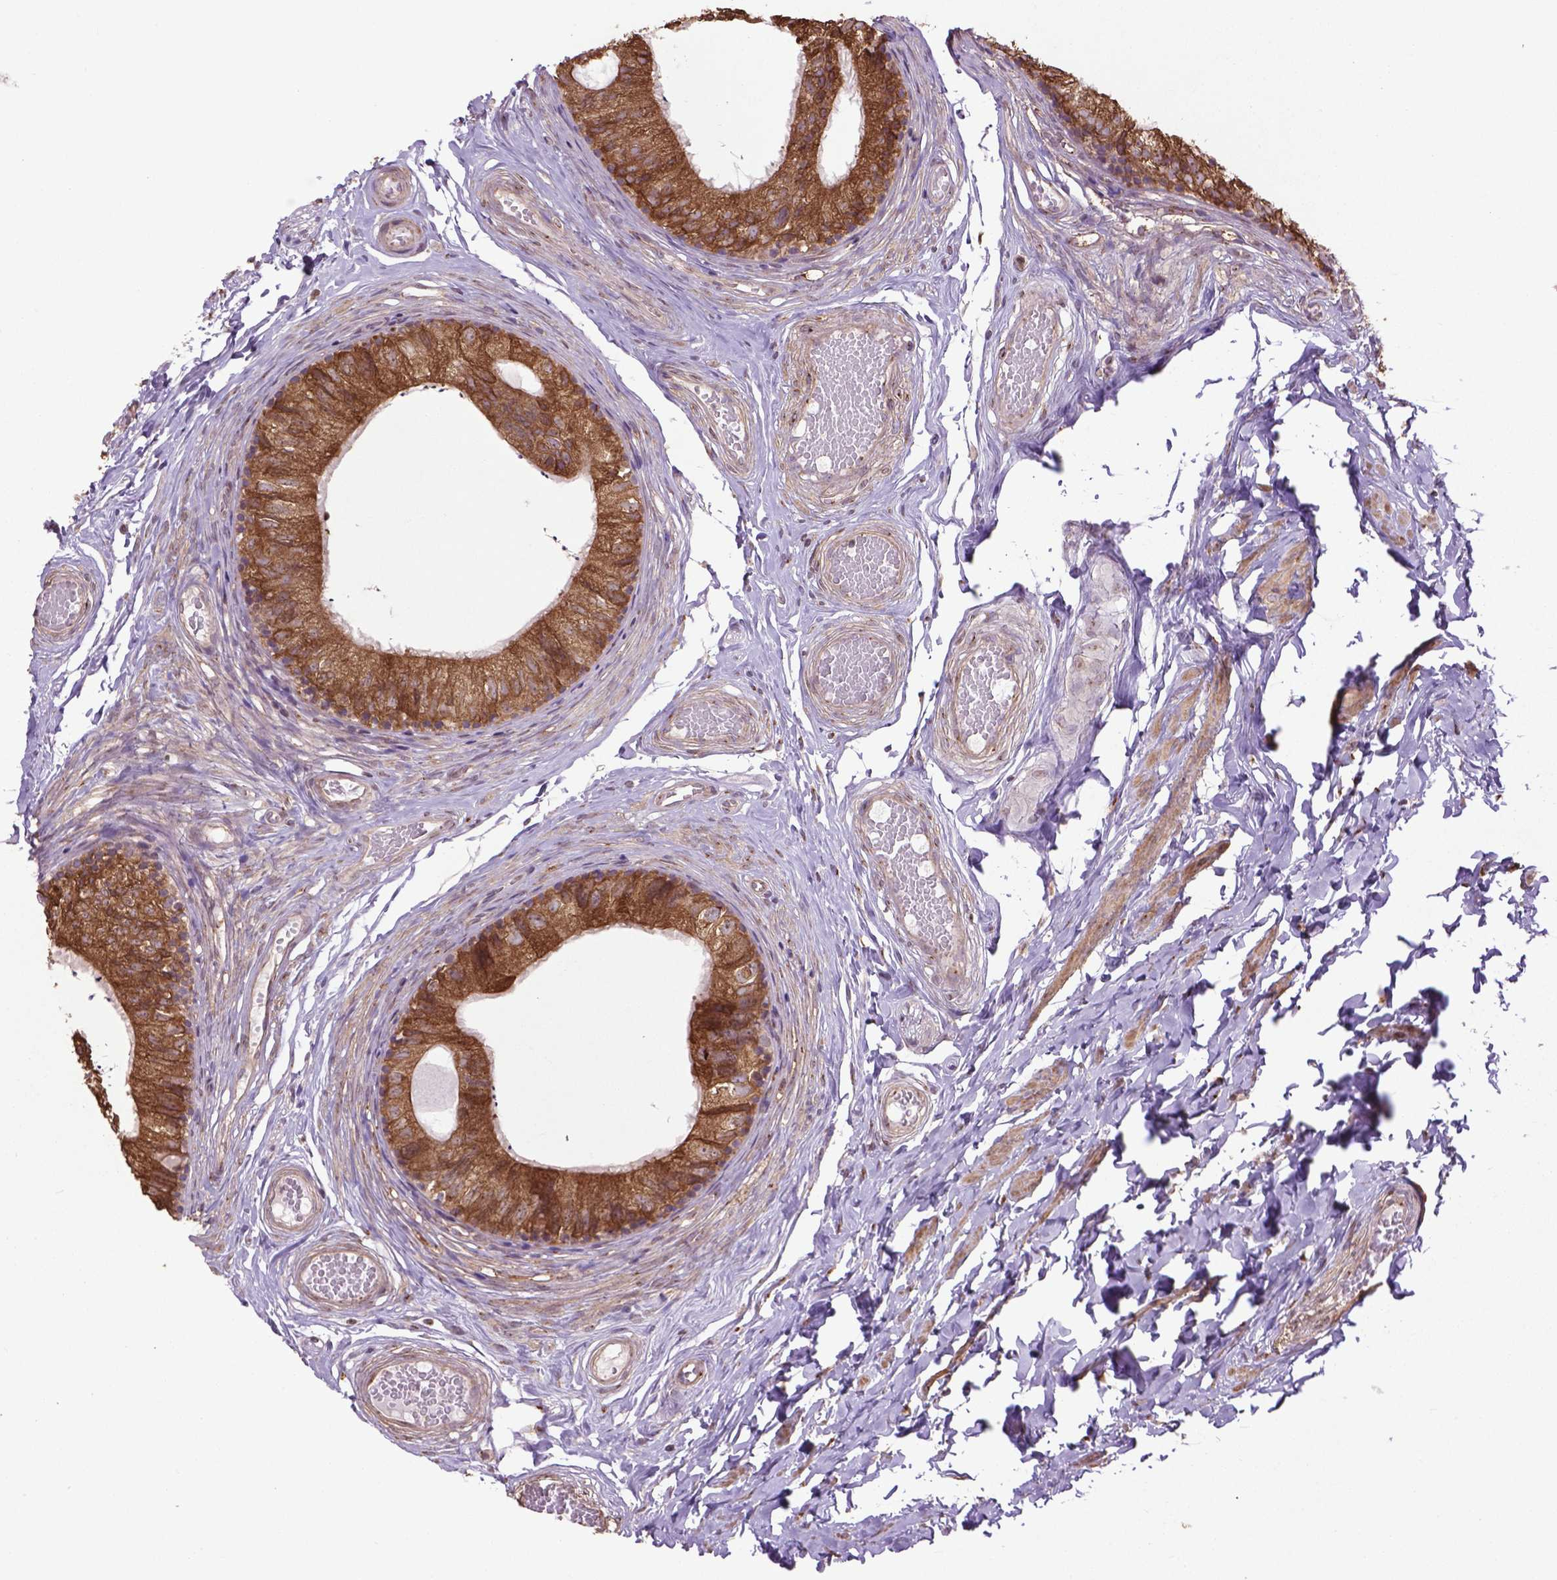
{"staining": {"intensity": "strong", "quantity": ">75%", "location": "cytoplasmic/membranous"}, "tissue": "epididymis", "cell_type": "Glandular cells", "image_type": "normal", "snomed": [{"axis": "morphology", "description": "Normal tissue, NOS"}, {"axis": "topography", "description": "Epididymis"}], "caption": "An IHC micrograph of benign tissue is shown. Protein staining in brown labels strong cytoplasmic/membranous positivity in epididymis within glandular cells.", "gene": "GAS1", "patient": {"sex": "male", "age": 29}}